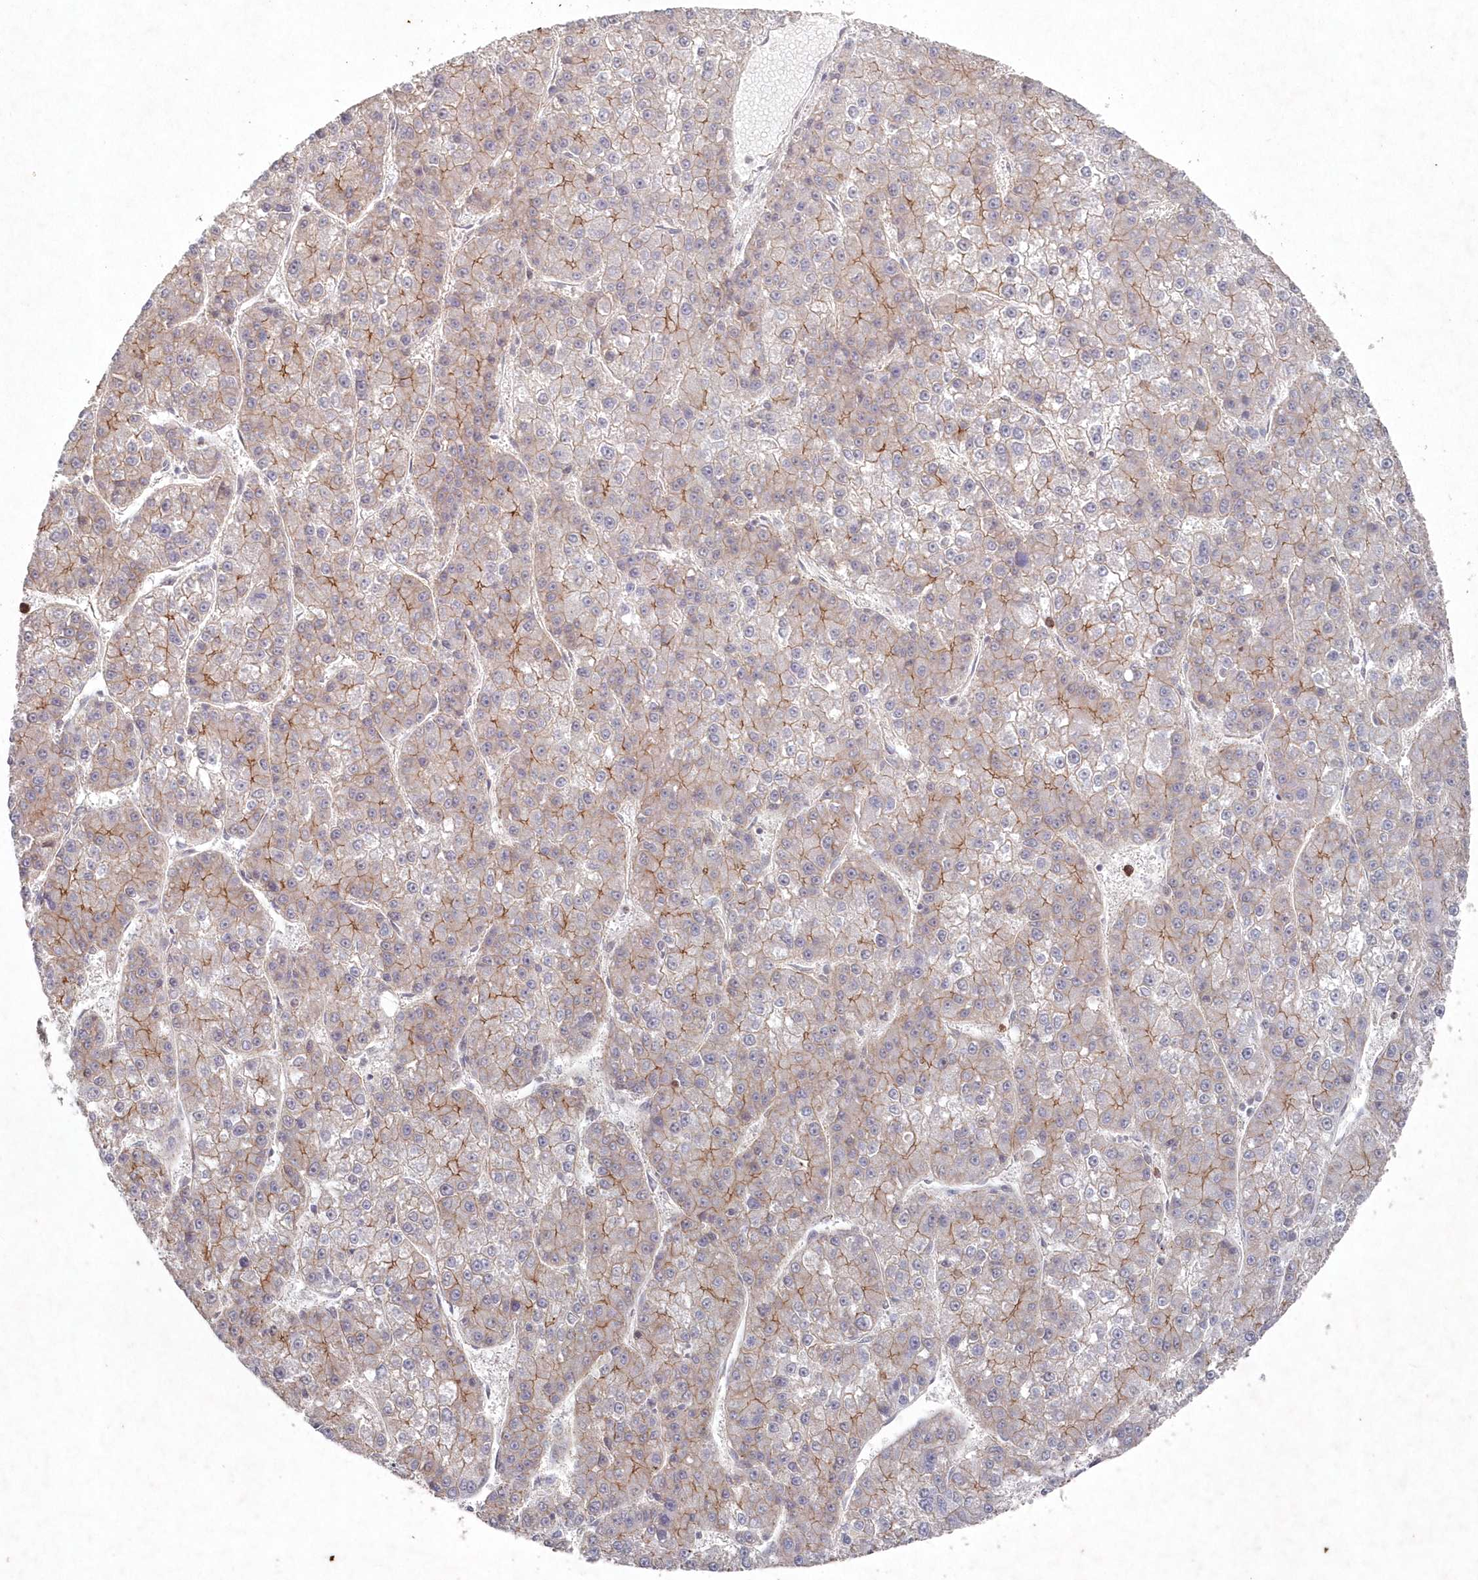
{"staining": {"intensity": "moderate", "quantity": "<25%", "location": "cytoplasmic/membranous"}, "tissue": "liver cancer", "cell_type": "Tumor cells", "image_type": "cancer", "snomed": [{"axis": "morphology", "description": "Carcinoma, Hepatocellular, NOS"}, {"axis": "topography", "description": "Liver"}], "caption": "Moderate cytoplasmic/membranous protein staining is appreciated in approximately <25% of tumor cells in liver hepatocellular carcinoma.", "gene": "VSIG2", "patient": {"sex": "female", "age": 73}}